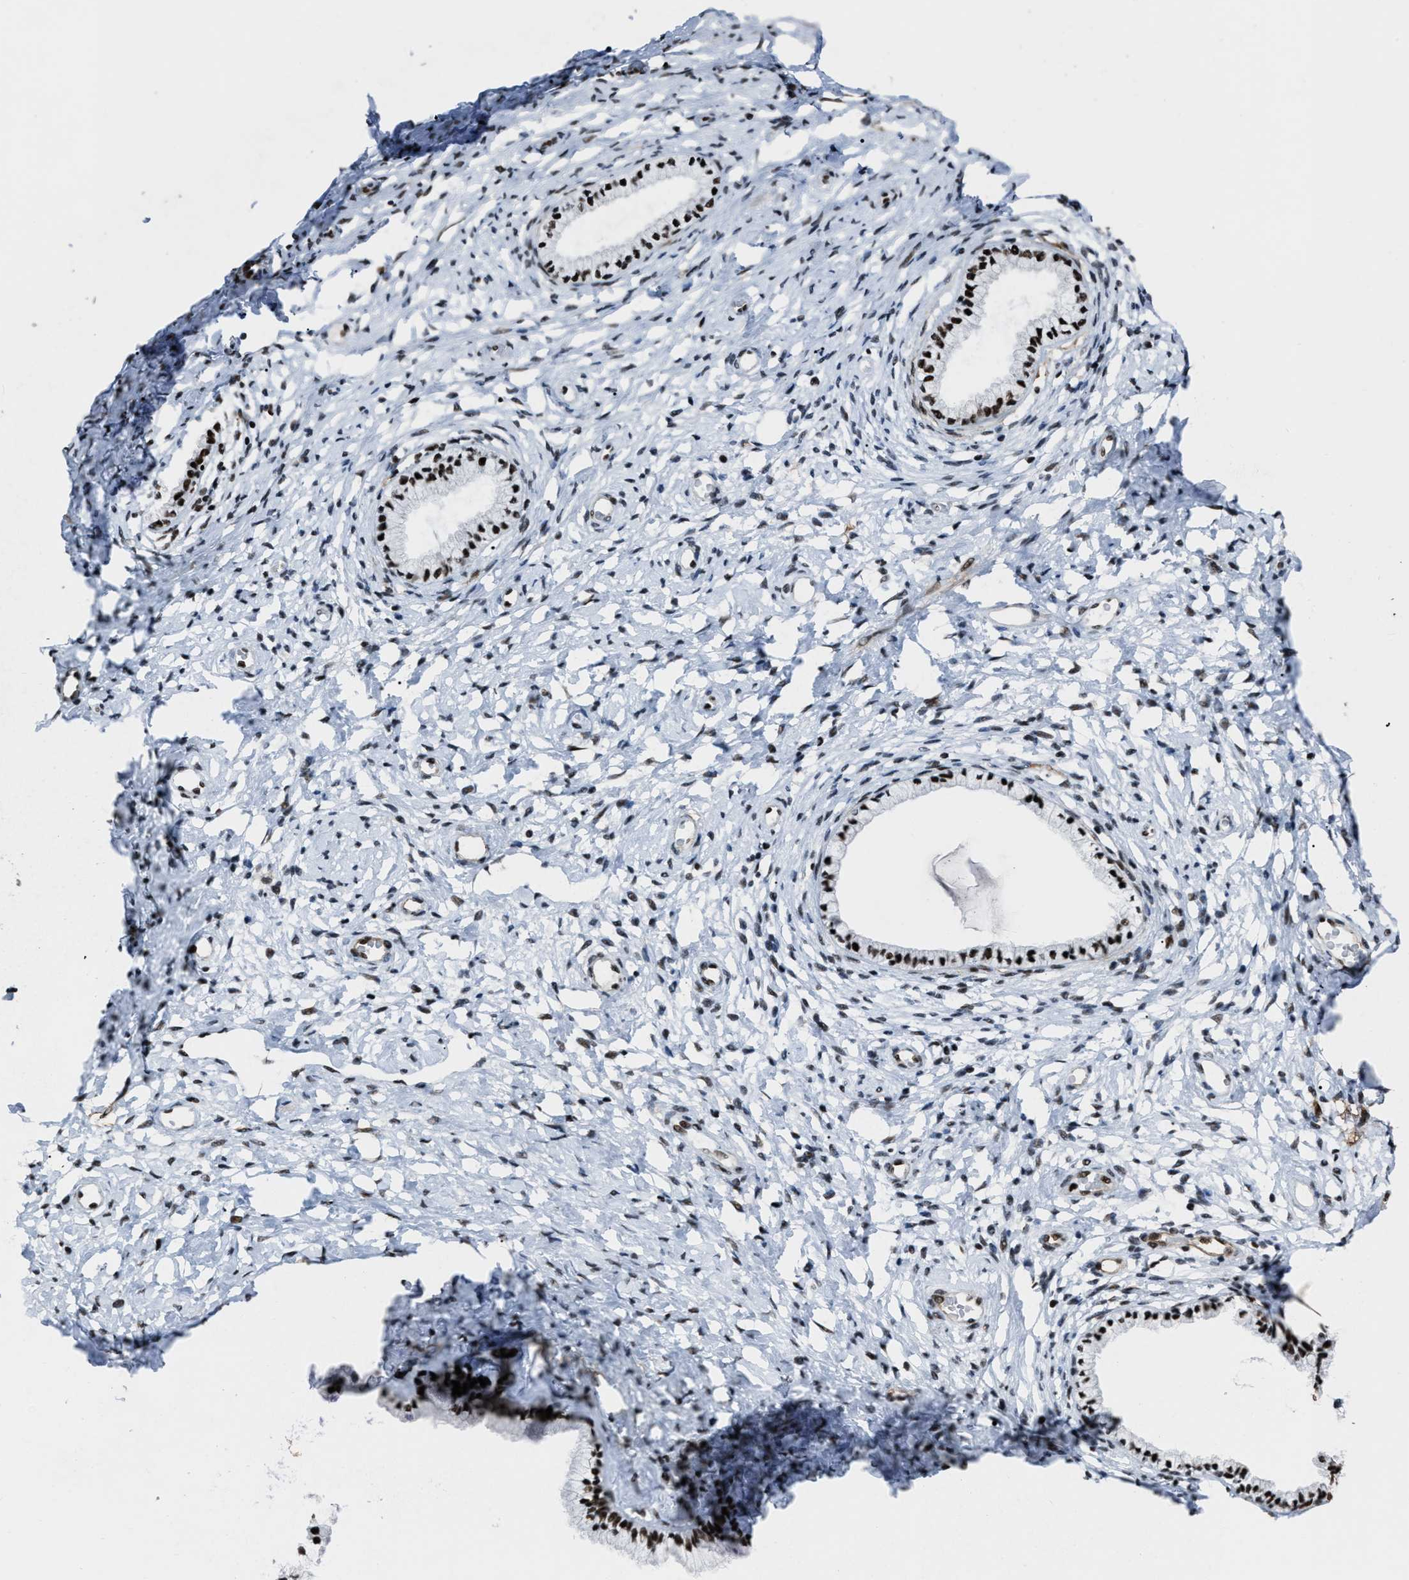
{"staining": {"intensity": "strong", "quantity": ">75%", "location": "nuclear"}, "tissue": "cervix", "cell_type": "Glandular cells", "image_type": "normal", "snomed": [{"axis": "morphology", "description": "Normal tissue, NOS"}, {"axis": "topography", "description": "Cervix"}], "caption": "Protein expression analysis of unremarkable cervix reveals strong nuclear staining in about >75% of glandular cells.", "gene": "DDX5", "patient": {"sex": "female", "age": 72}}